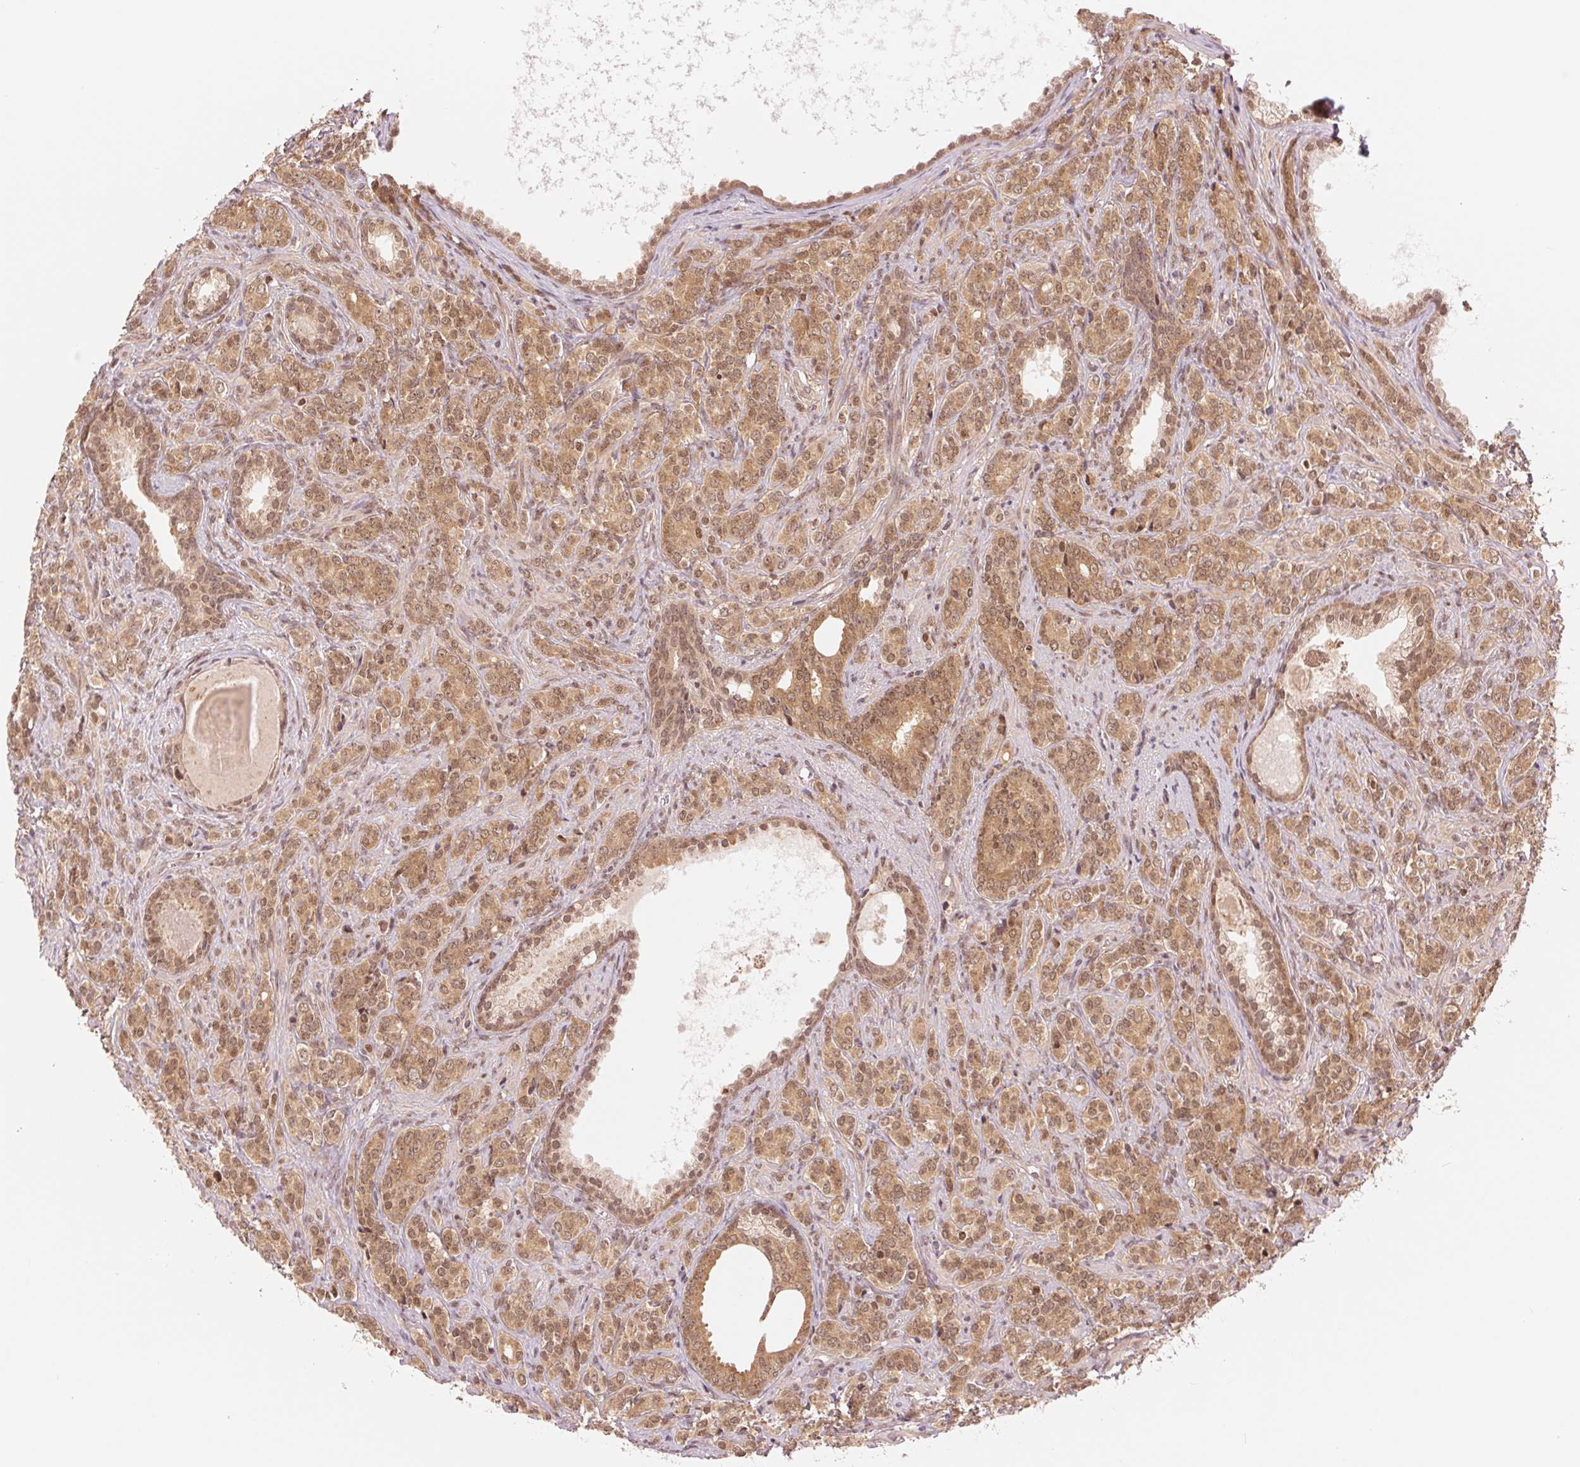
{"staining": {"intensity": "moderate", "quantity": ">75%", "location": "cytoplasmic/membranous,nuclear"}, "tissue": "prostate cancer", "cell_type": "Tumor cells", "image_type": "cancer", "snomed": [{"axis": "morphology", "description": "Adenocarcinoma, High grade"}, {"axis": "topography", "description": "Prostate"}], "caption": "There is medium levels of moderate cytoplasmic/membranous and nuclear staining in tumor cells of adenocarcinoma (high-grade) (prostate), as demonstrated by immunohistochemical staining (brown color).", "gene": "ERI3", "patient": {"sex": "male", "age": 84}}